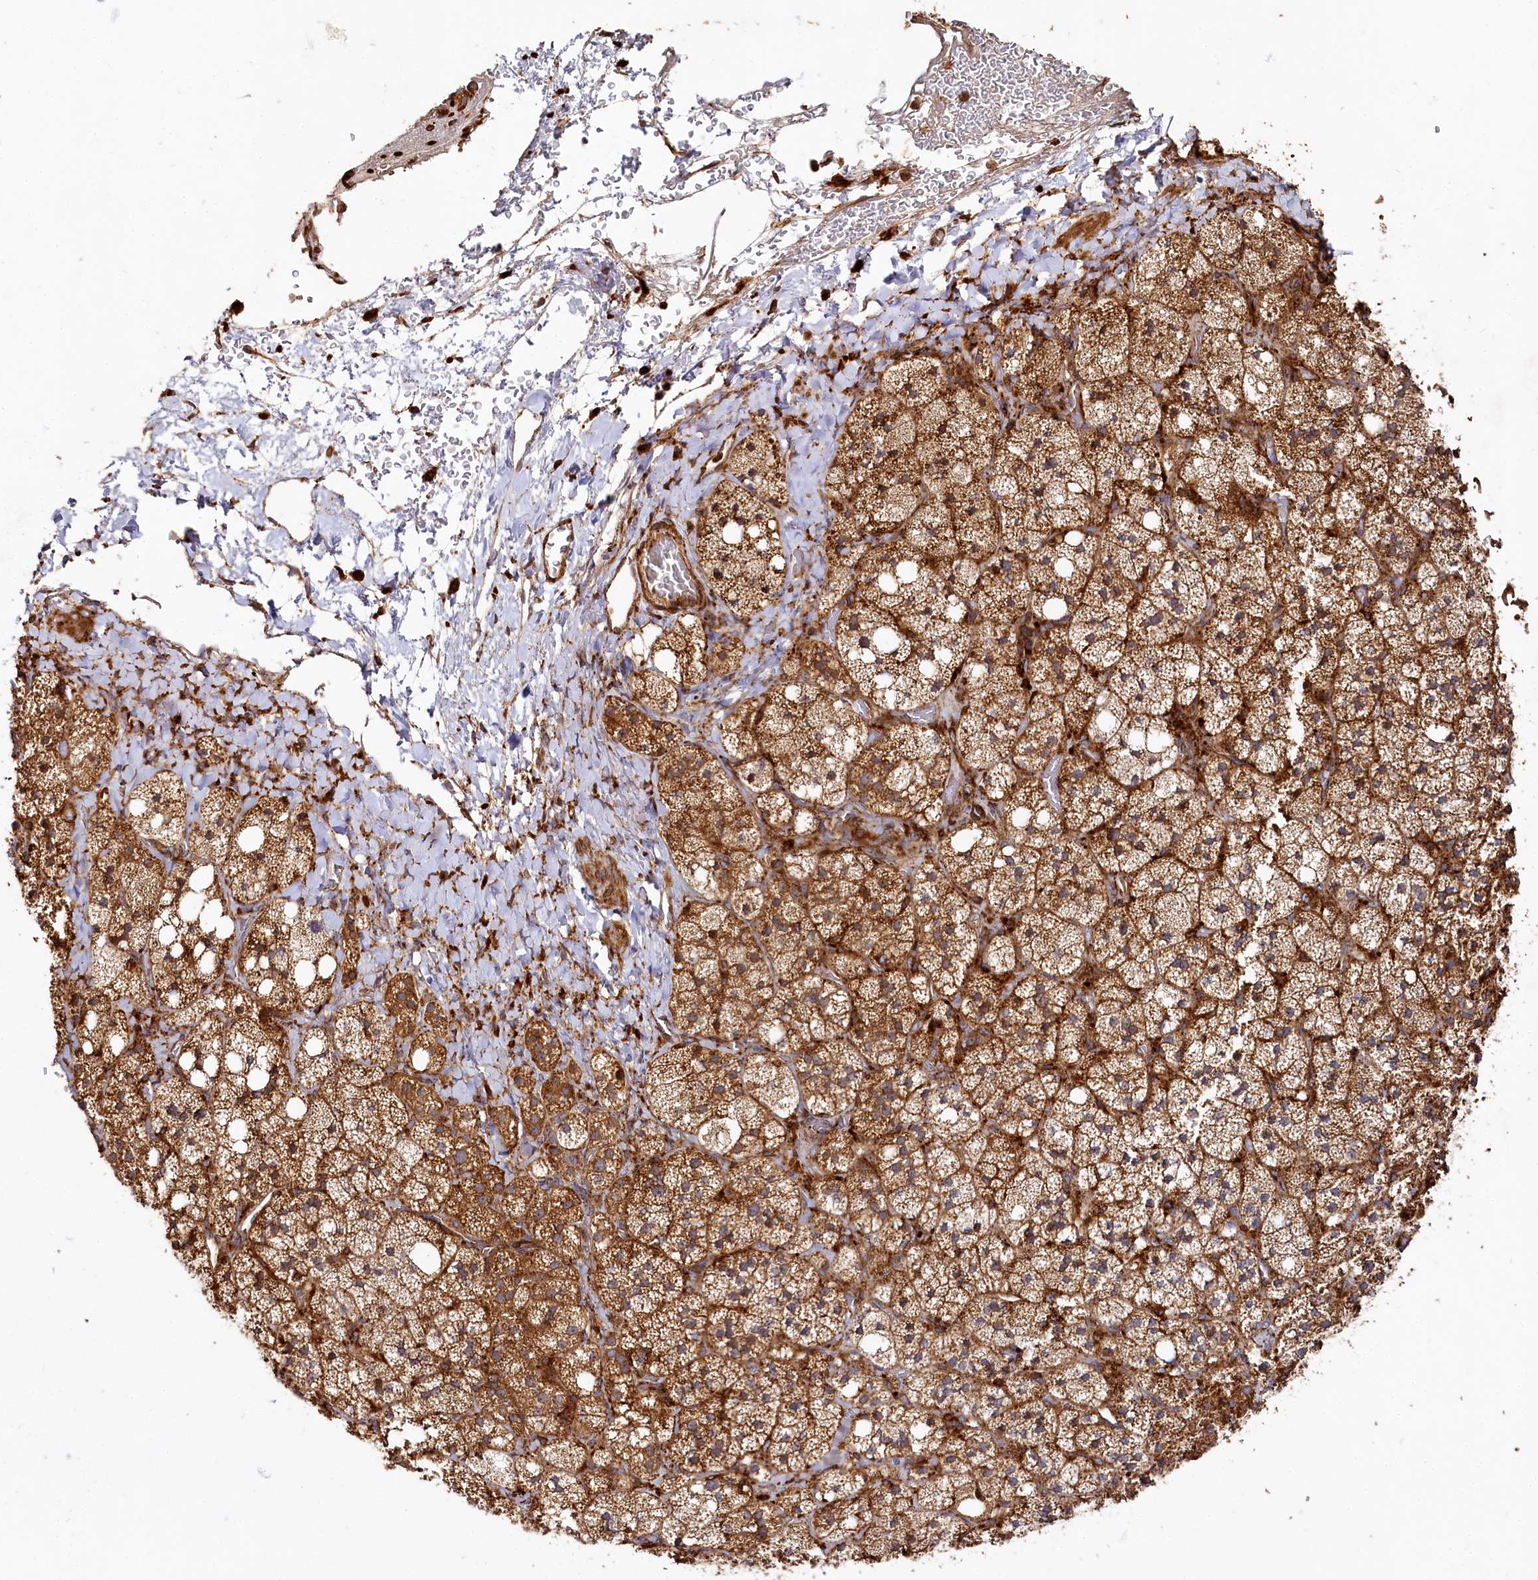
{"staining": {"intensity": "strong", "quantity": ">75%", "location": "cytoplasmic/membranous"}, "tissue": "adrenal gland", "cell_type": "Glandular cells", "image_type": "normal", "snomed": [{"axis": "morphology", "description": "Normal tissue, NOS"}, {"axis": "topography", "description": "Adrenal gland"}], "caption": "Protein expression analysis of unremarkable adrenal gland shows strong cytoplasmic/membranous positivity in approximately >75% of glandular cells. The protein is stained brown, and the nuclei are stained in blue (DAB IHC with brightfield microscopy, high magnification).", "gene": "WDR73", "patient": {"sex": "male", "age": 61}}